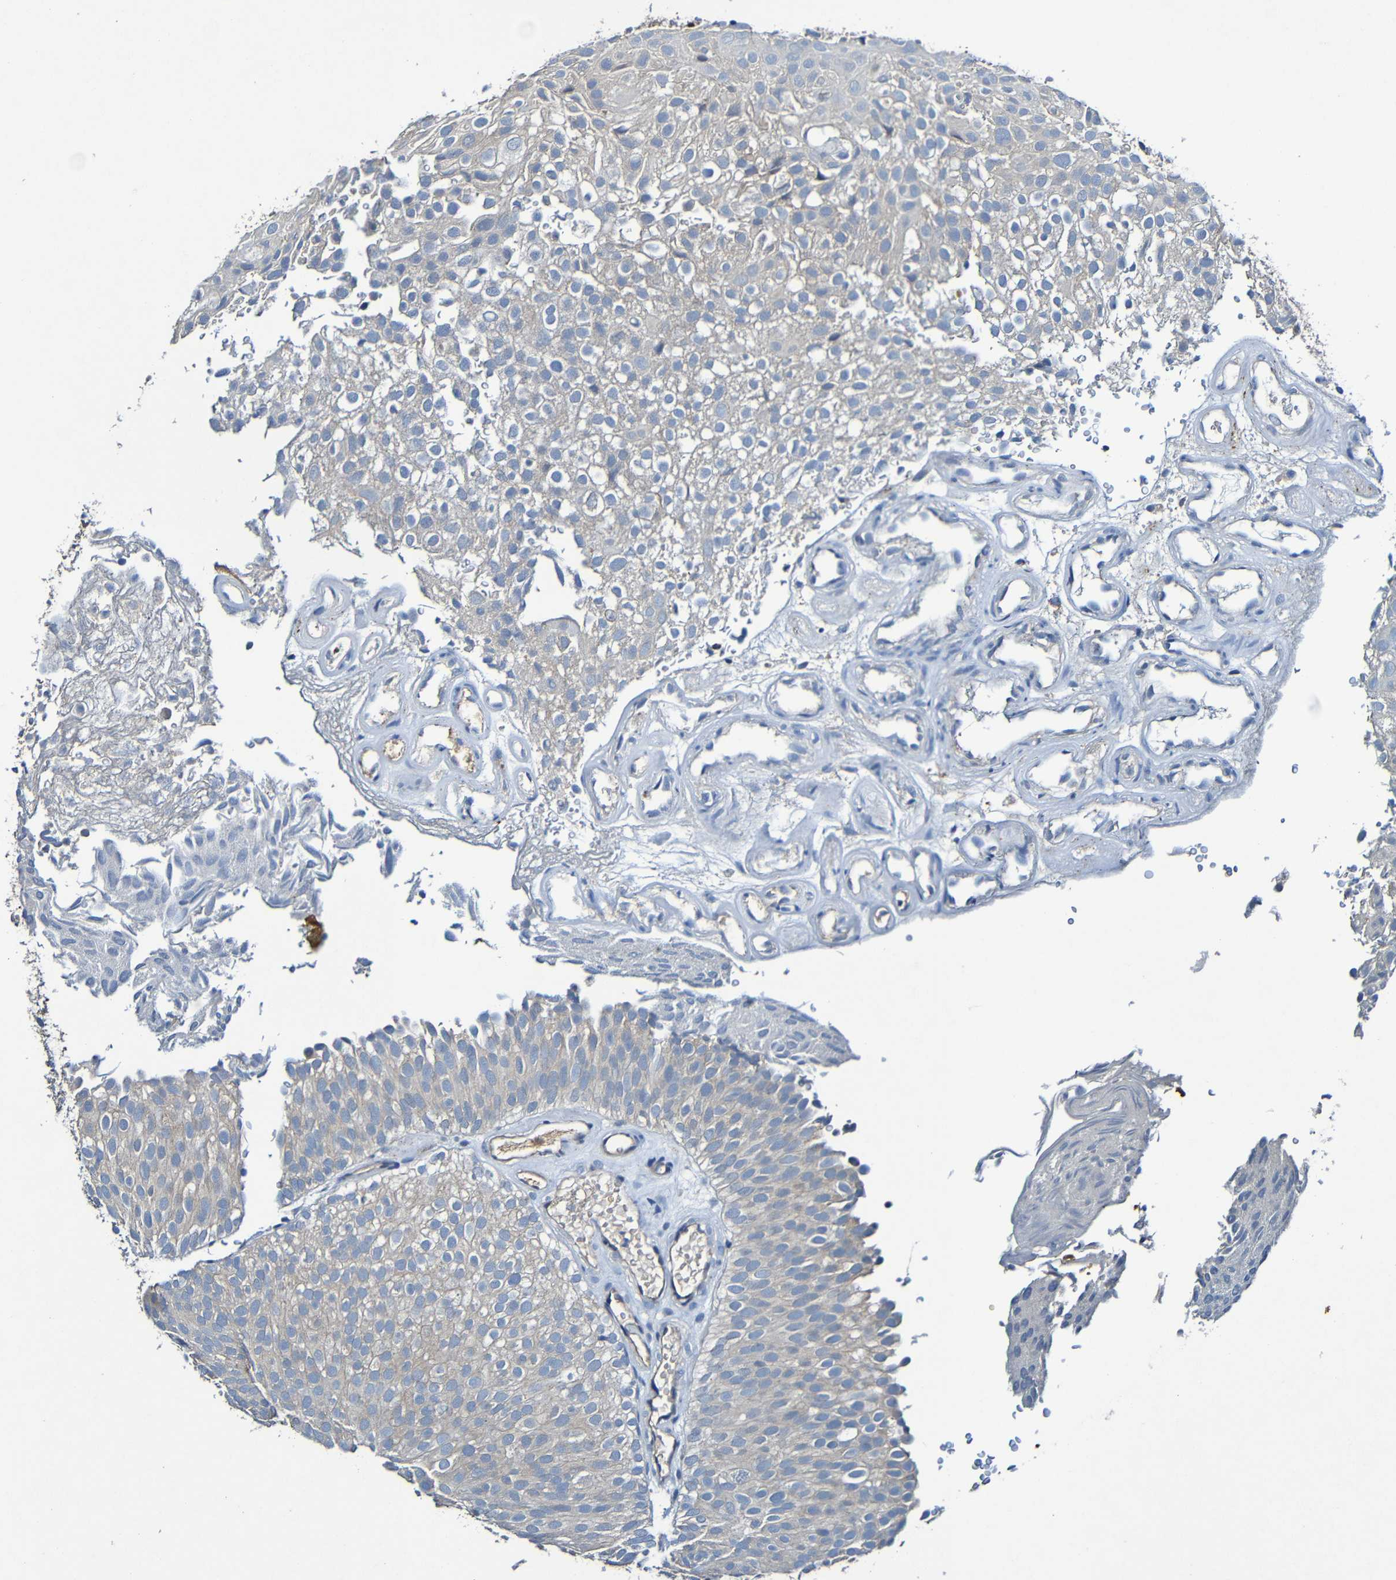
{"staining": {"intensity": "negative", "quantity": "none", "location": "none"}, "tissue": "urothelial cancer", "cell_type": "Tumor cells", "image_type": "cancer", "snomed": [{"axis": "morphology", "description": "Urothelial carcinoma, Low grade"}, {"axis": "topography", "description": "Urinary bladder"}], "caption": "Micrograph shows no protein expression in tumor cells of low-grade urothelial carcinoma tissue.", "gene": "LRRC70", "patient": {"sex": "male", "age": 78}}